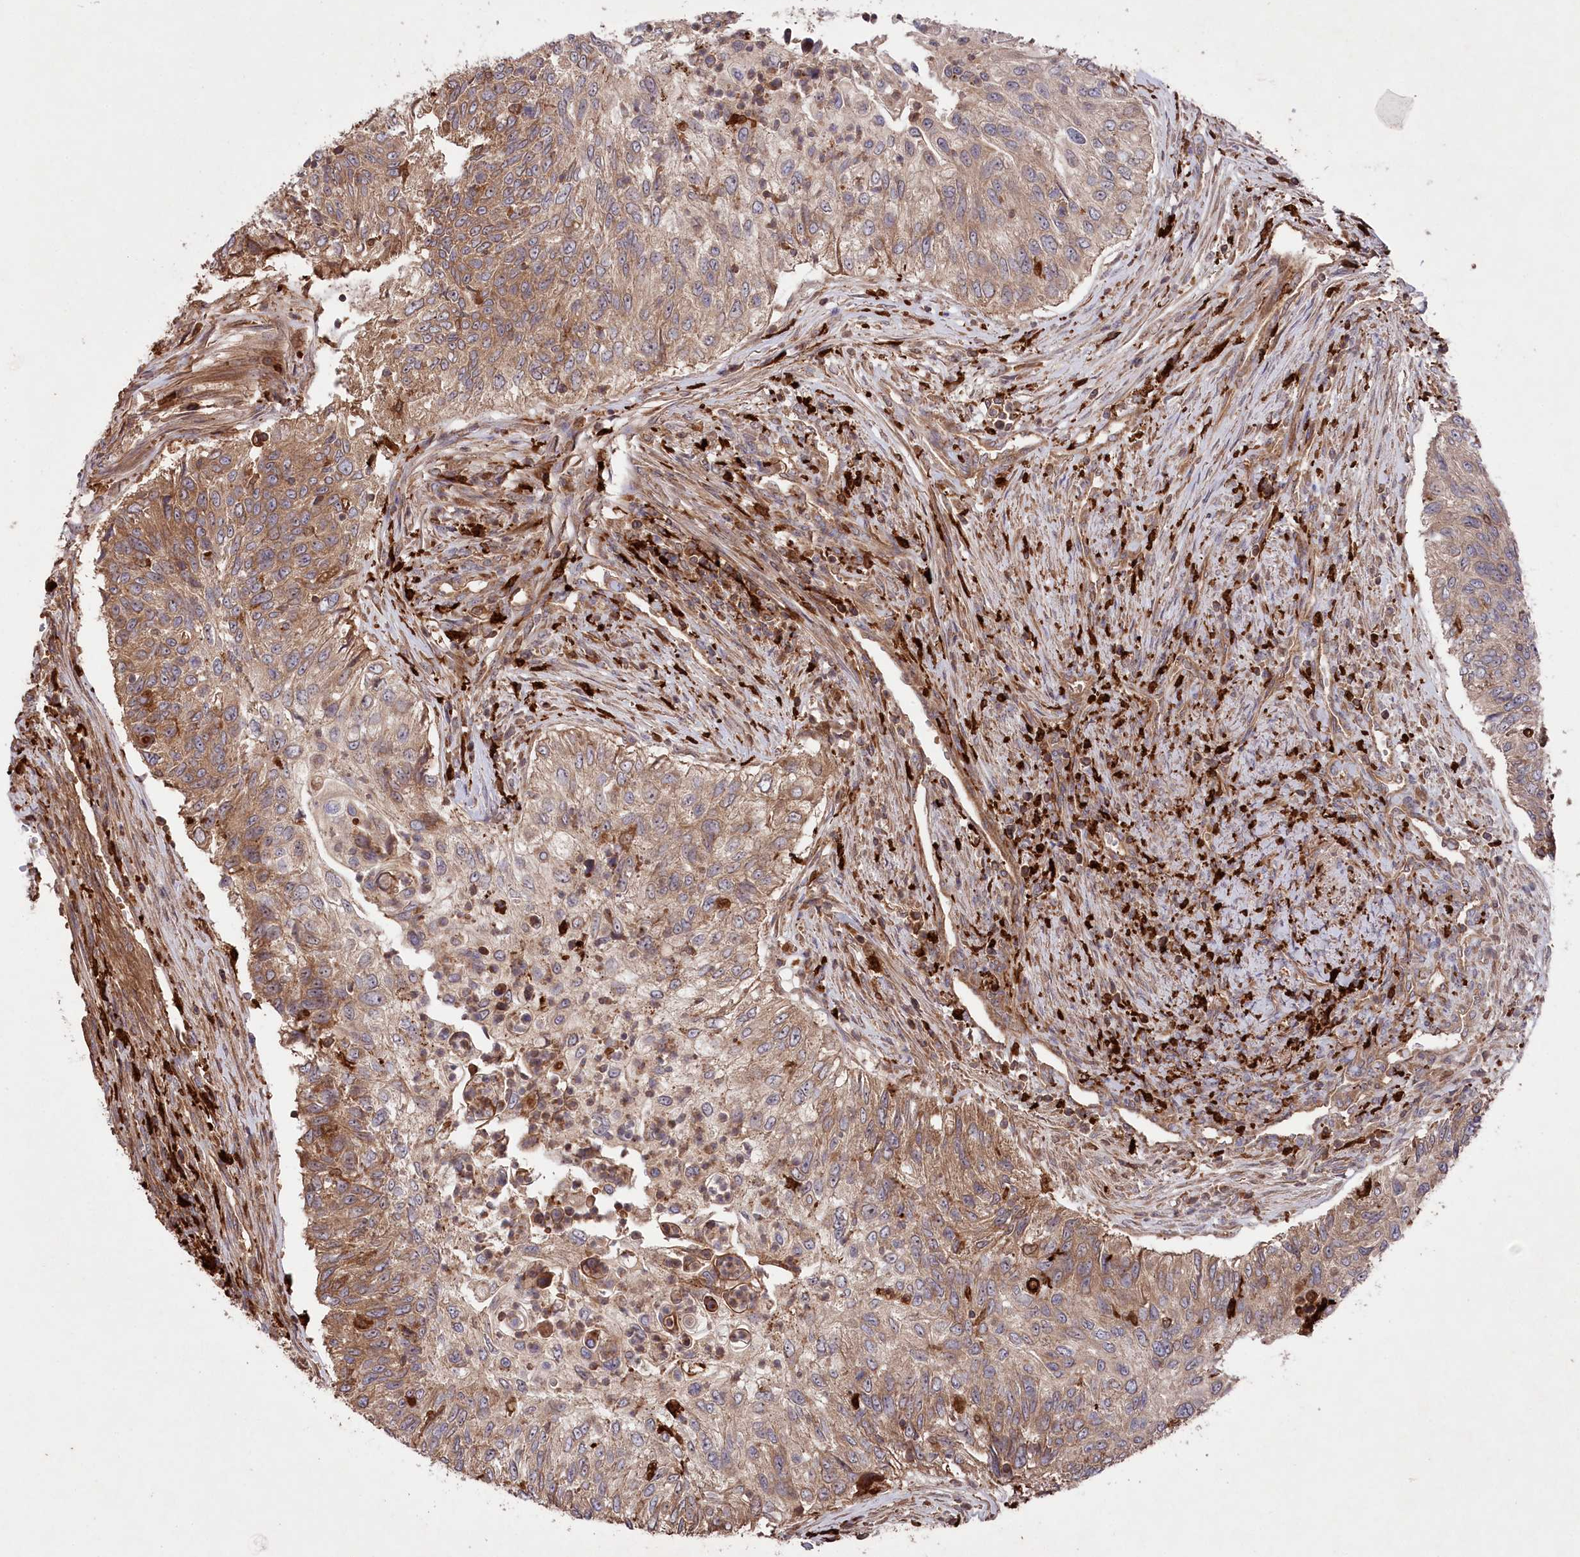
{"staining": {"intensity": "moderate", "quantity": ">75%", "location": "cytoplasmic/membranous"}, "tissue": "urothelial cancer", "cell_type": "Tumor cells", "image_type": "cancer", "snomed": [{"axis": "morphology", "description": "Urothelial carcinoma, High grade"}, {"axis": "topography", "description": "Urinary bladder"}], "caption": "Moderate cytoplasmic/membranous positivity is appreciated in about >75% of tumor cells in high-grade urothelial carcinoma. (DAB IHC with brightfield microscopy, high magnification).", "gene": "PPP1R21", "patient": {"sex": "female", "age": 60}}